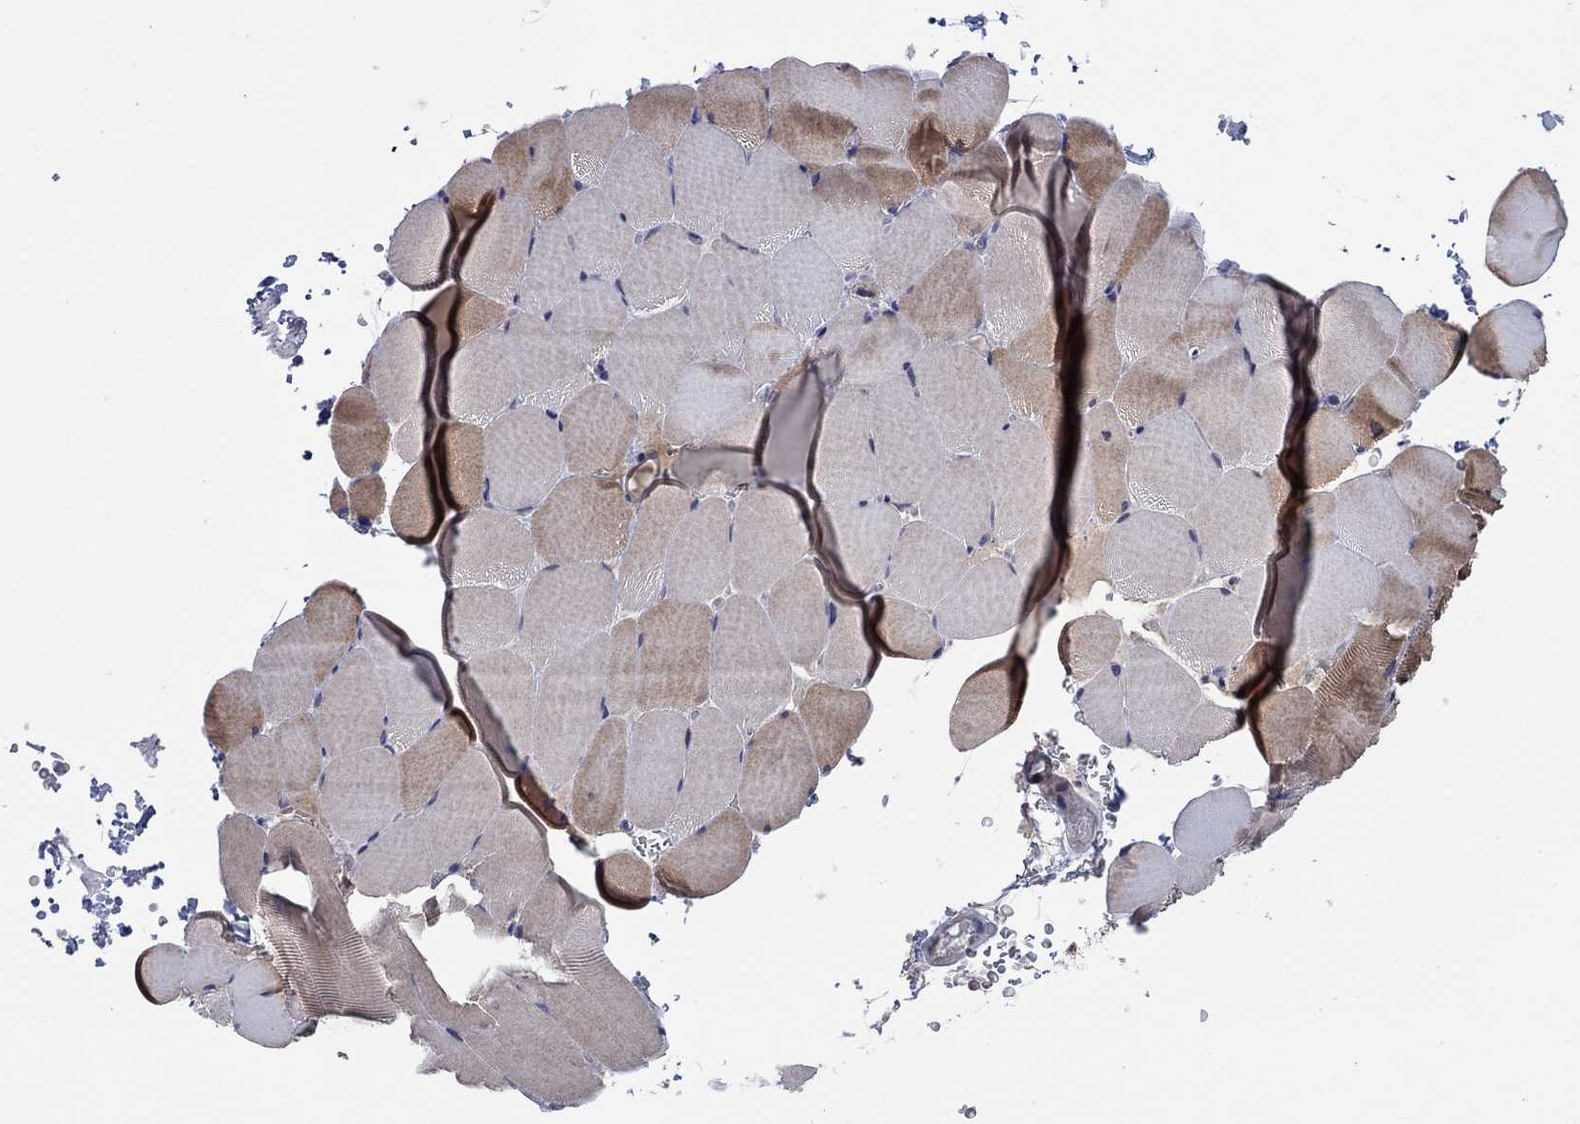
{"staining": {"intensity": "moderate", "quantity": ">75%", "location": "cytoplasmic/membranous"}, "tissue": "skeletal muscle", "cell_type": "Myocytes", "image_type": "normal", "snomed": [{"axis": "morphology", "description": "Normal tissue, NOS"}, {"axis": "topography", "description": "Skeletal muscle"}], "caption": "DAB (3,3'-diaminobenzidine) immunohistochemical staining of normal human skeletal muscle demonstrates moderate cytoplasmic/membranous protein positivity in approximately >75% of myocytes.", "gene": "IAH1", "patient": {"sex": "female", "age": 37}}